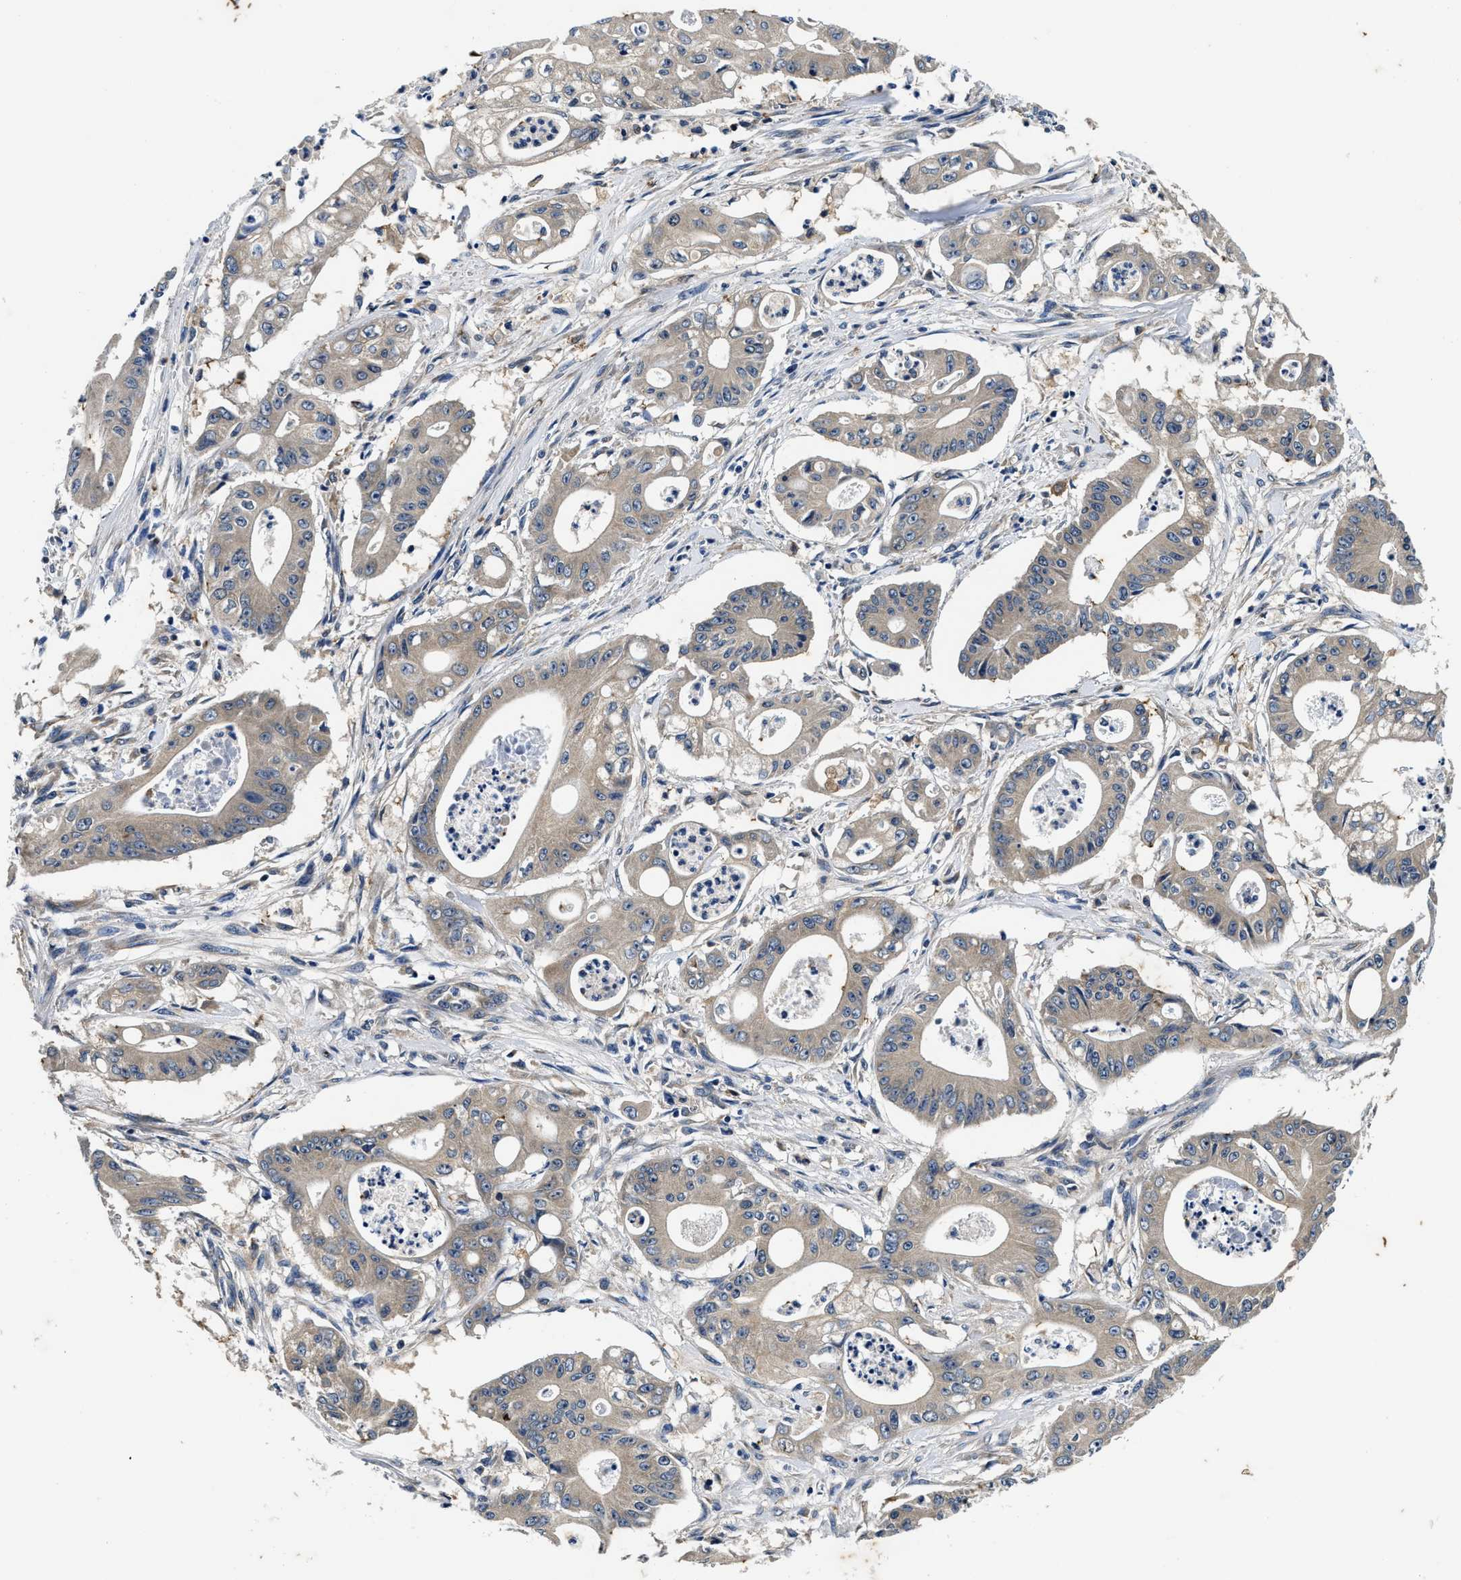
{"staining": {"intensity": "weak", "quantity": ">75%", "location": "cytoplasmic/membranous"}, "tissue": "pancreatic cancer", "cell_type": "Tumor cells", "image_type": "cancer", "snomed": [{"axis": "morphology", "description": "Normal tissue, NOS"}, {"axis": "topography", "description": "Lymph node"}], "caption": "Protein staining of pancreatic cancer tissue demonstrates weak cytoplasmic/membranous positivity in approximately >75% of tumor cells.", "gene": "PI4KB", "patient": {"sex": "male", "age": 62}}